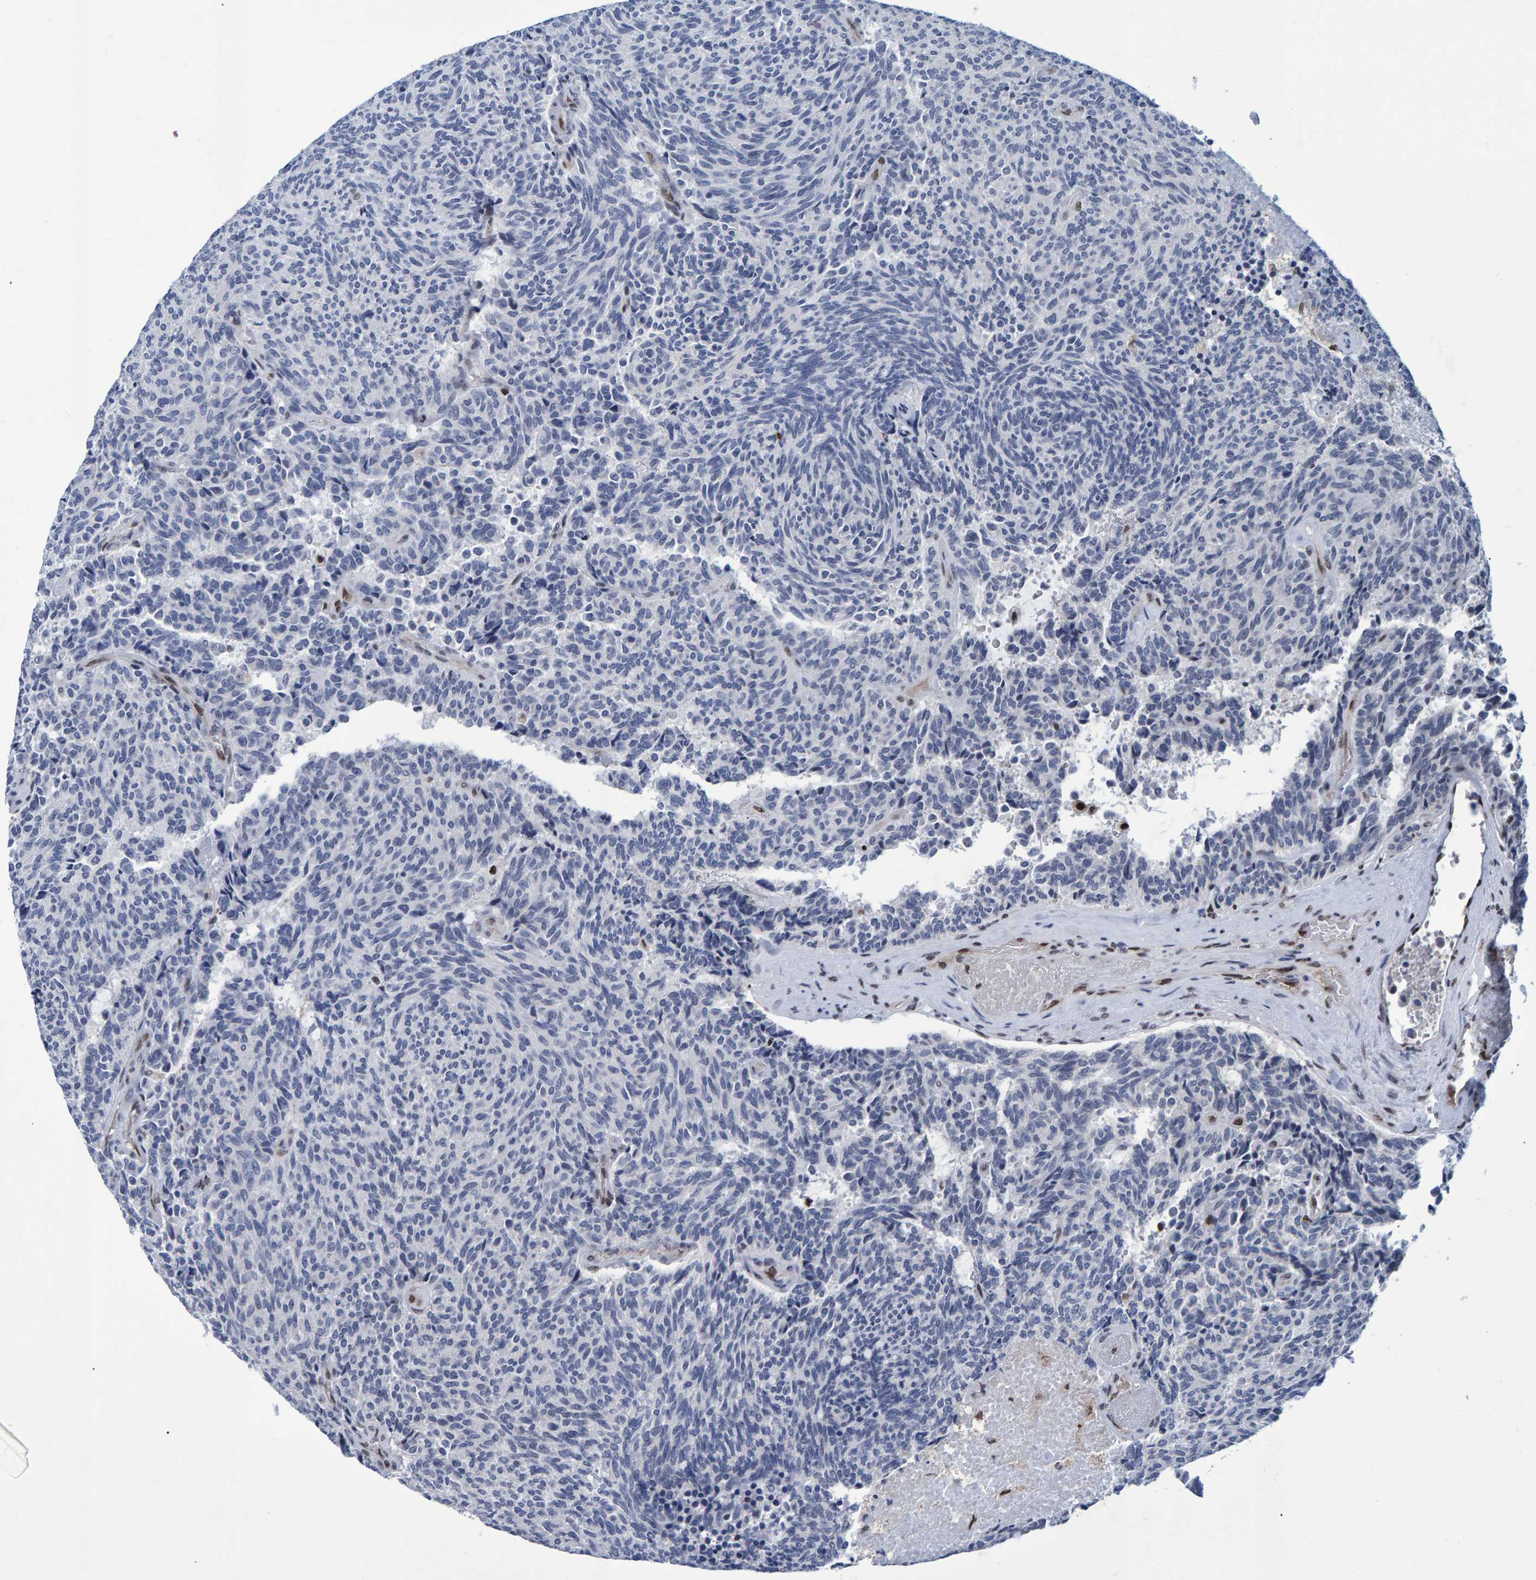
{"staining": {"intensity": "negative", "quantity": "none", "location": "none"}, "tissue": "carcinoid", "cell_type": "Tumor cells", "image_type": "cancer", "snomed": [{"axis": "morphology", "description": "Carcinoid, malignant, NOS"}, {"axis": "topography", "description": "Pancreas"}], "caption": "This is a image of immunohistochemistry (IHC) staining of carcinoid, which shows no staining in tumor cells.", "gene": "QKI", "patient": {"sex": "female", "age": 54}}